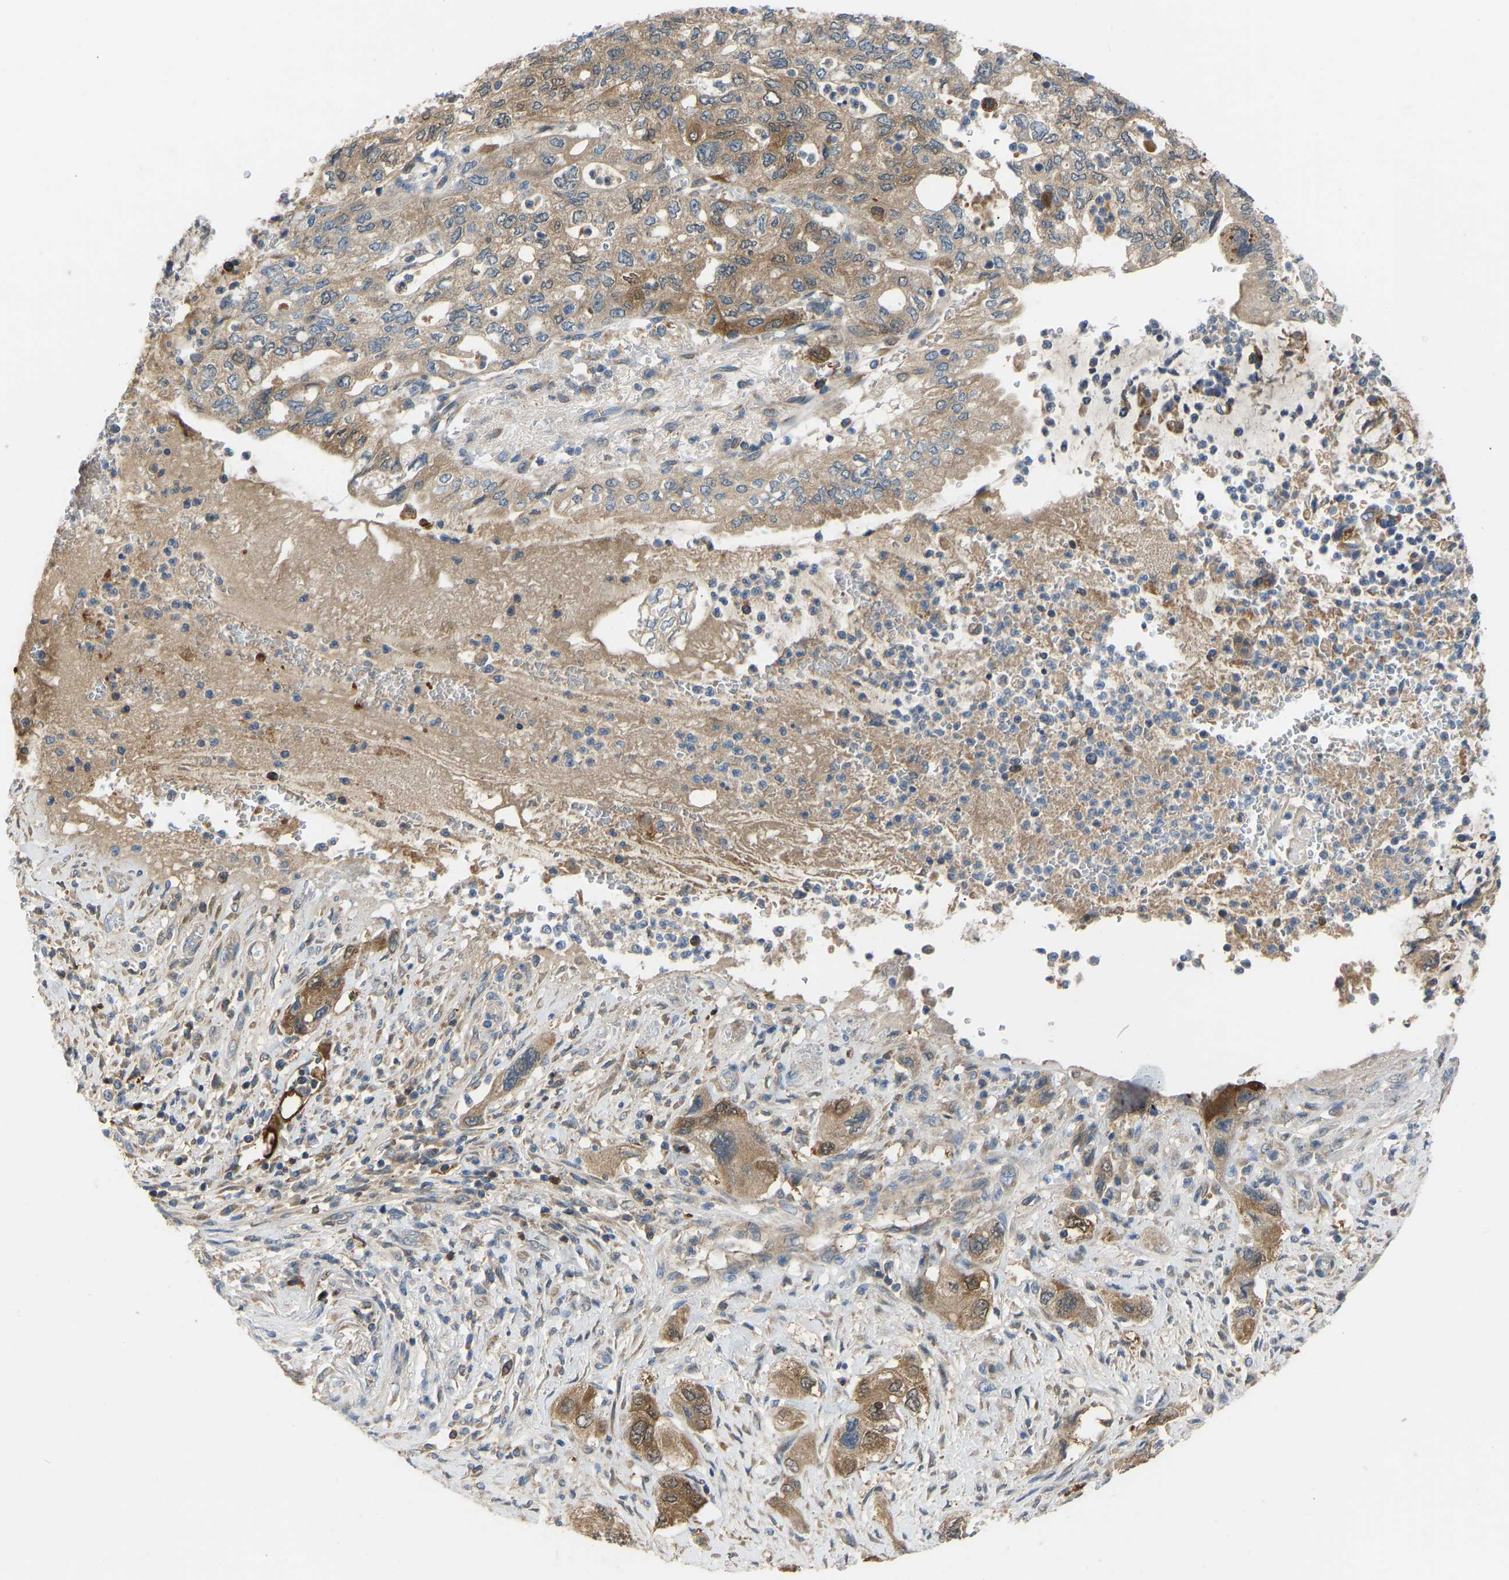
{"staining": {"intensity": "weak", "quantity": ">75%", "location": "cytoplasmic/membranous"}, "tissue": "pancreatic cancer", "cell_type": "Tumor cells", "image_type": "cancer", "snomed": [{"axis": "morphology", "description": "Adenocarcinoma, NOS"}, {"axis": "topography", "description": "Pancreas"}], "caption": "Weak cytoplasmic/membranous protein staining is appreciated in approximately >75% of tumor cells in pancreatic adenocarcinoma. The protein is stained brown, and the nuclei are stained in blue (DAB (3,3'-diaminobenzidine) IHC with brightfield microscopy, high magnification).", "gene": "RBP1", "patient": {"sex": "female", "age": 73}}